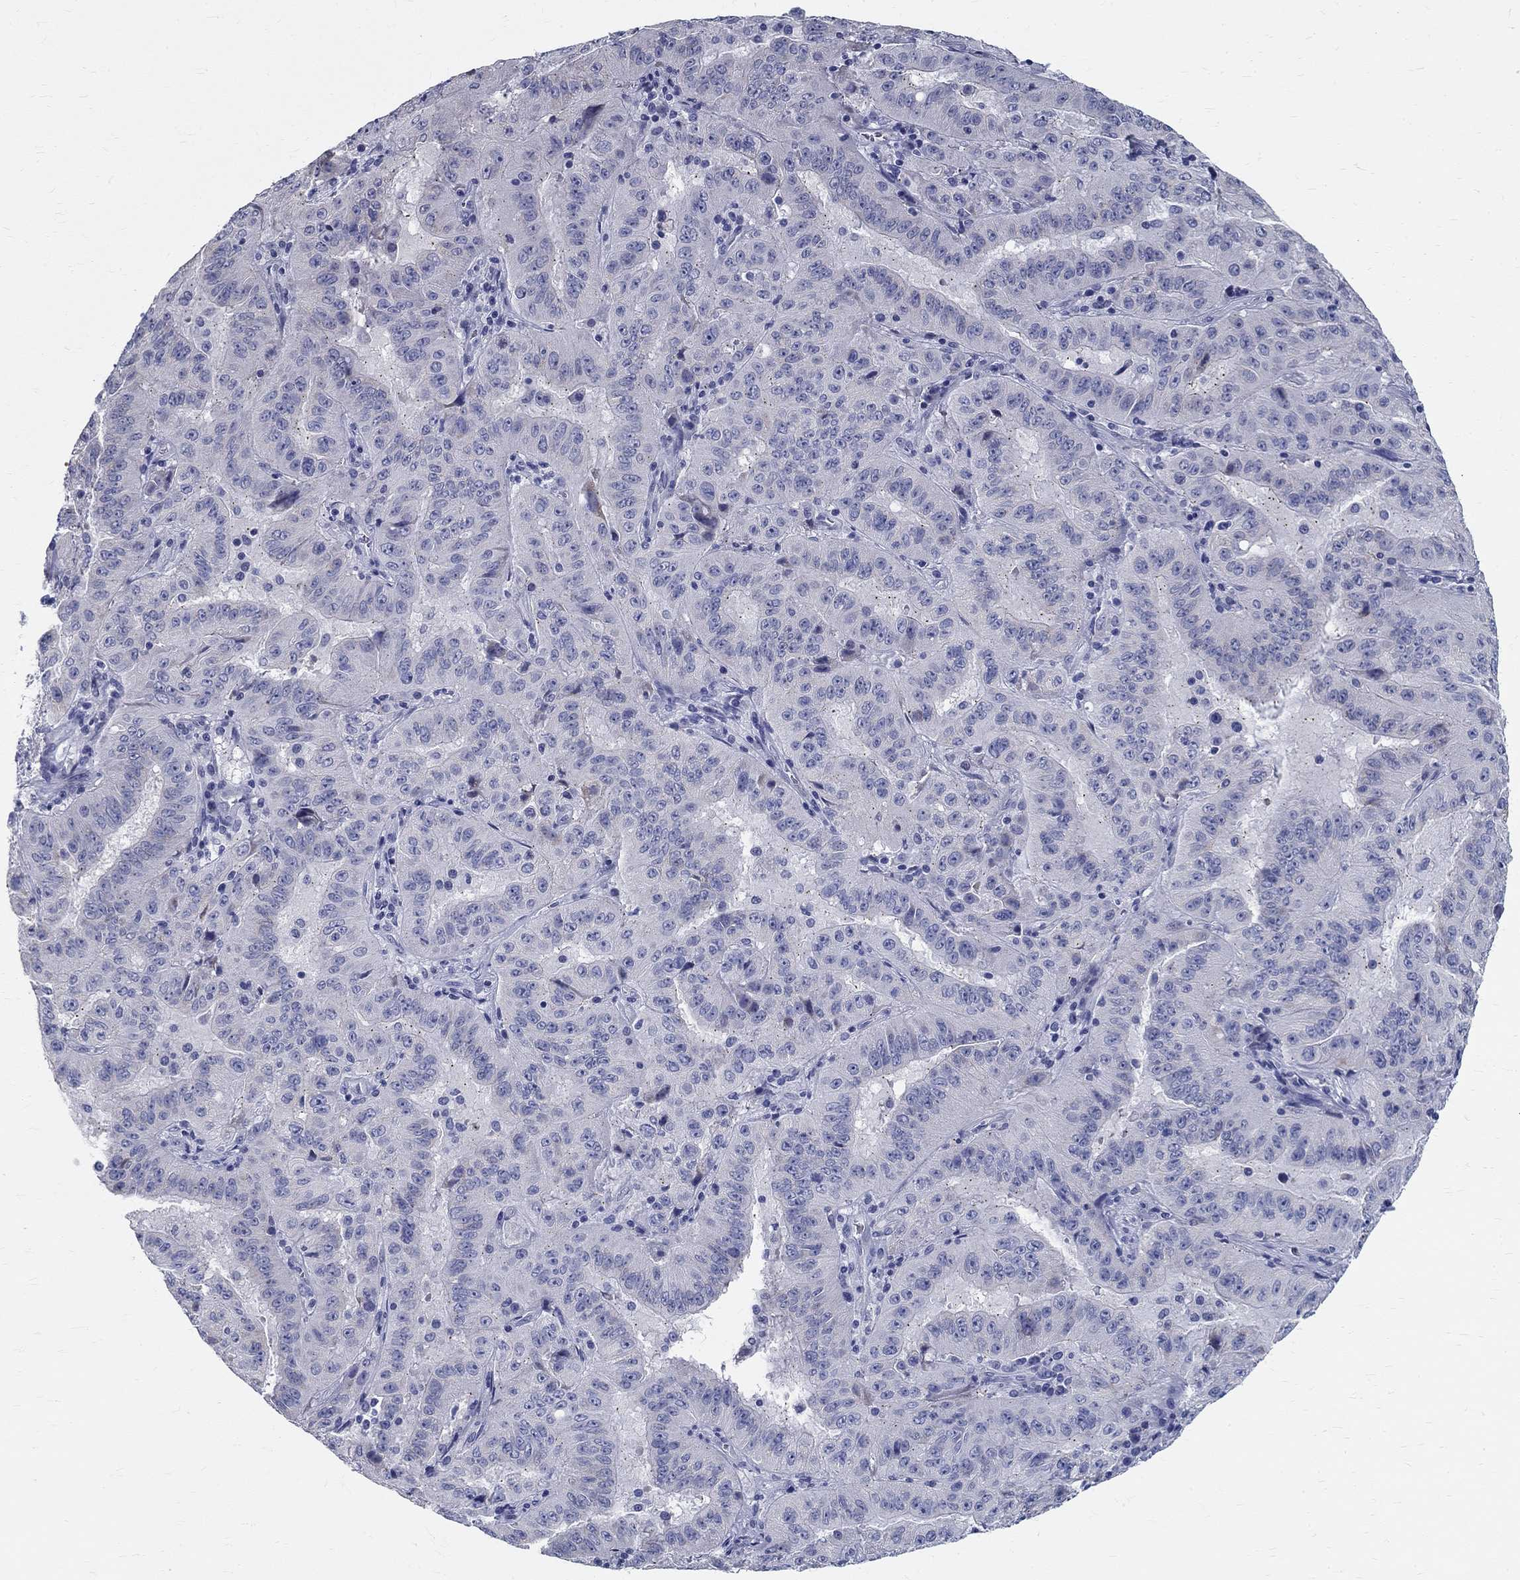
{"staining": {"intensity": "negative", "quantity": "none", "location": "none"}, "tissue": "pancreatic cancer", "cell_type": "Tumor cells", "image_type": "cancer", "snomed": [{"axis": "morphology", "description": "Adenocarcinoma, NOS"}, {"axis": "topography", "description": "Pancreas"}], "caption": "Tumor cells show no significant positivity in pancreatic cancer.", "gene": "TGM4", "patient": {"sex": "male", "age": 63}}